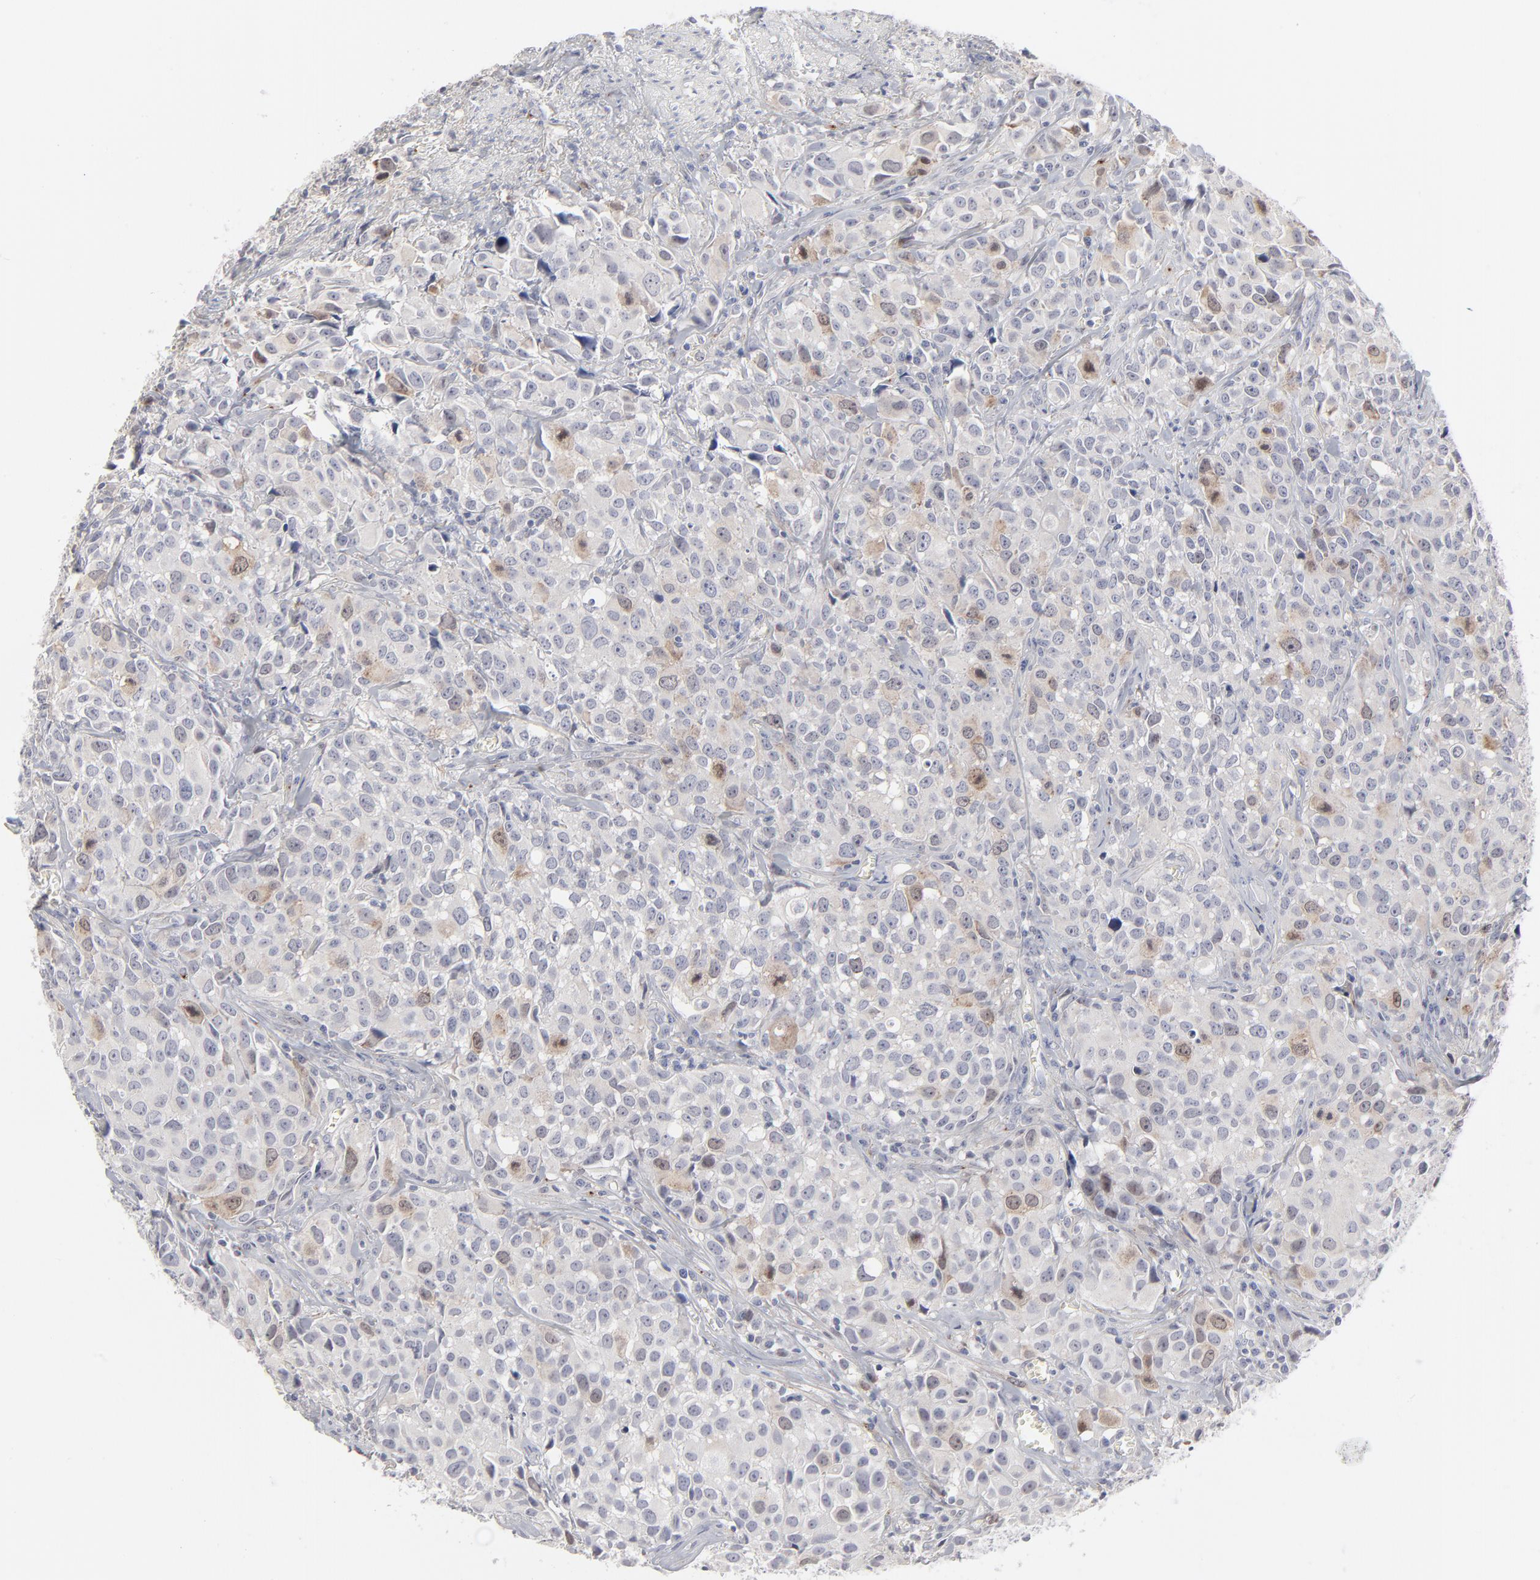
{"staining": {"intensity": "weak", "quantity": "<25%", "location": "cytoplasmic/membranous"}, "tissue": "urothelial cancer", "cell_type": "Tumor cells", "image_type": "cancer", "snomed": [{"axis": "morphology", "description": "Urothelial carcinoma, High grade"}, {"axis": "topography", "description": "Urinary bladder"}], "caption": "High power microscopy photomicrograph of an immunohistochemistry (IHC) micrograph of urothelial cancer, revealing no significant positivity in tumor cells.", "gene": "AURKA", "patient": {"sex": "female", "age": 75}}